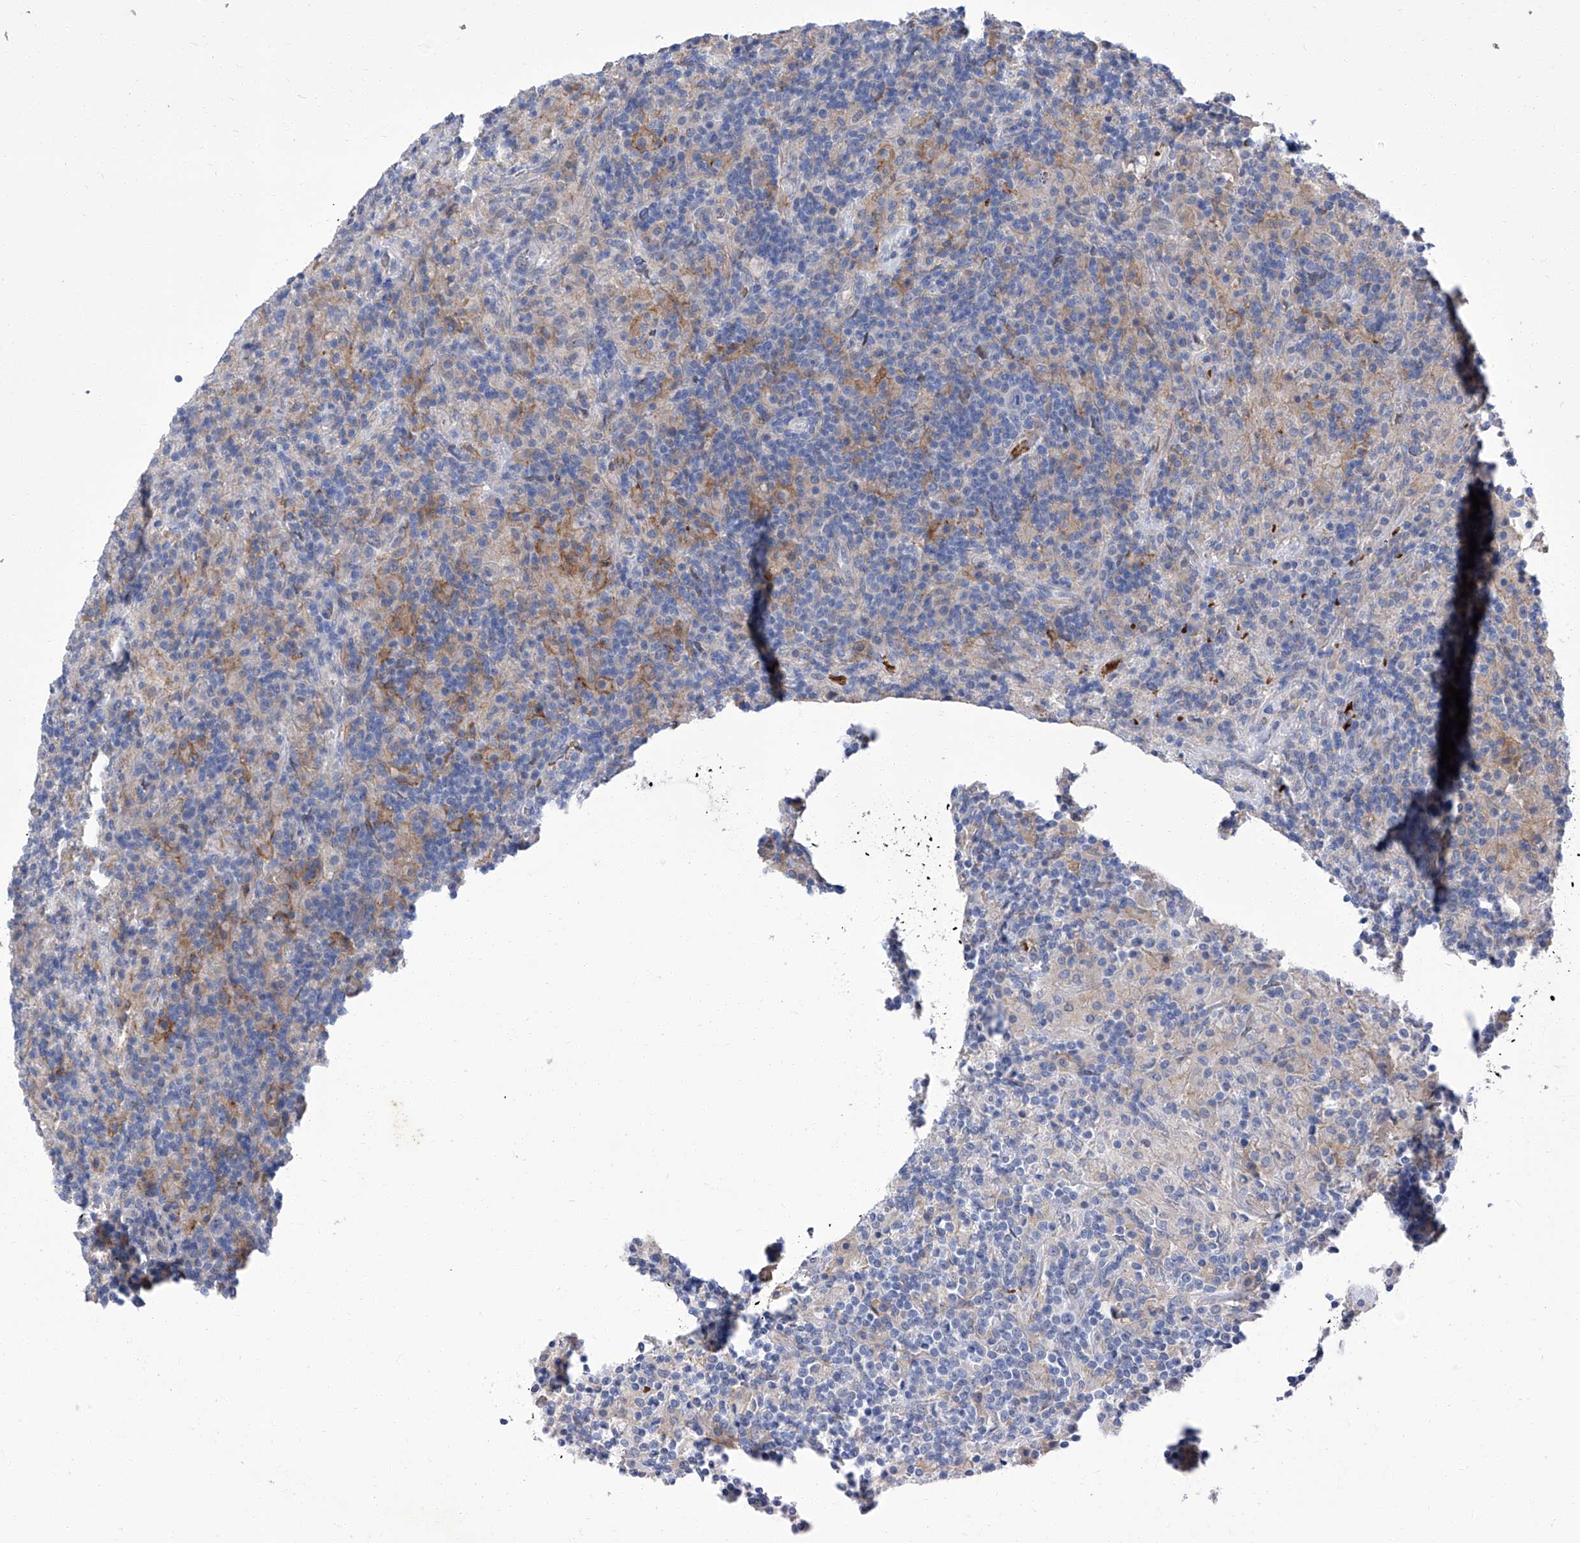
{"staining": {"intensity": "negative", "quantity": "none", "location": "none"}, "tissue": "lymphoma", "cell_type": "Tumor cells", "image_type": "cancer", "snomed": [{"axis": "morphology", "description": "Hodgkin's disease, NOS"}, {"axis": "topography", "description": "Lymph node"}], "caption": "Hodgkin's disease was stained to show a protein in brown. There is no significant expression in tumor cells.", "gene": "PARD3", "patient": {"sex": "male", "age": 70}}